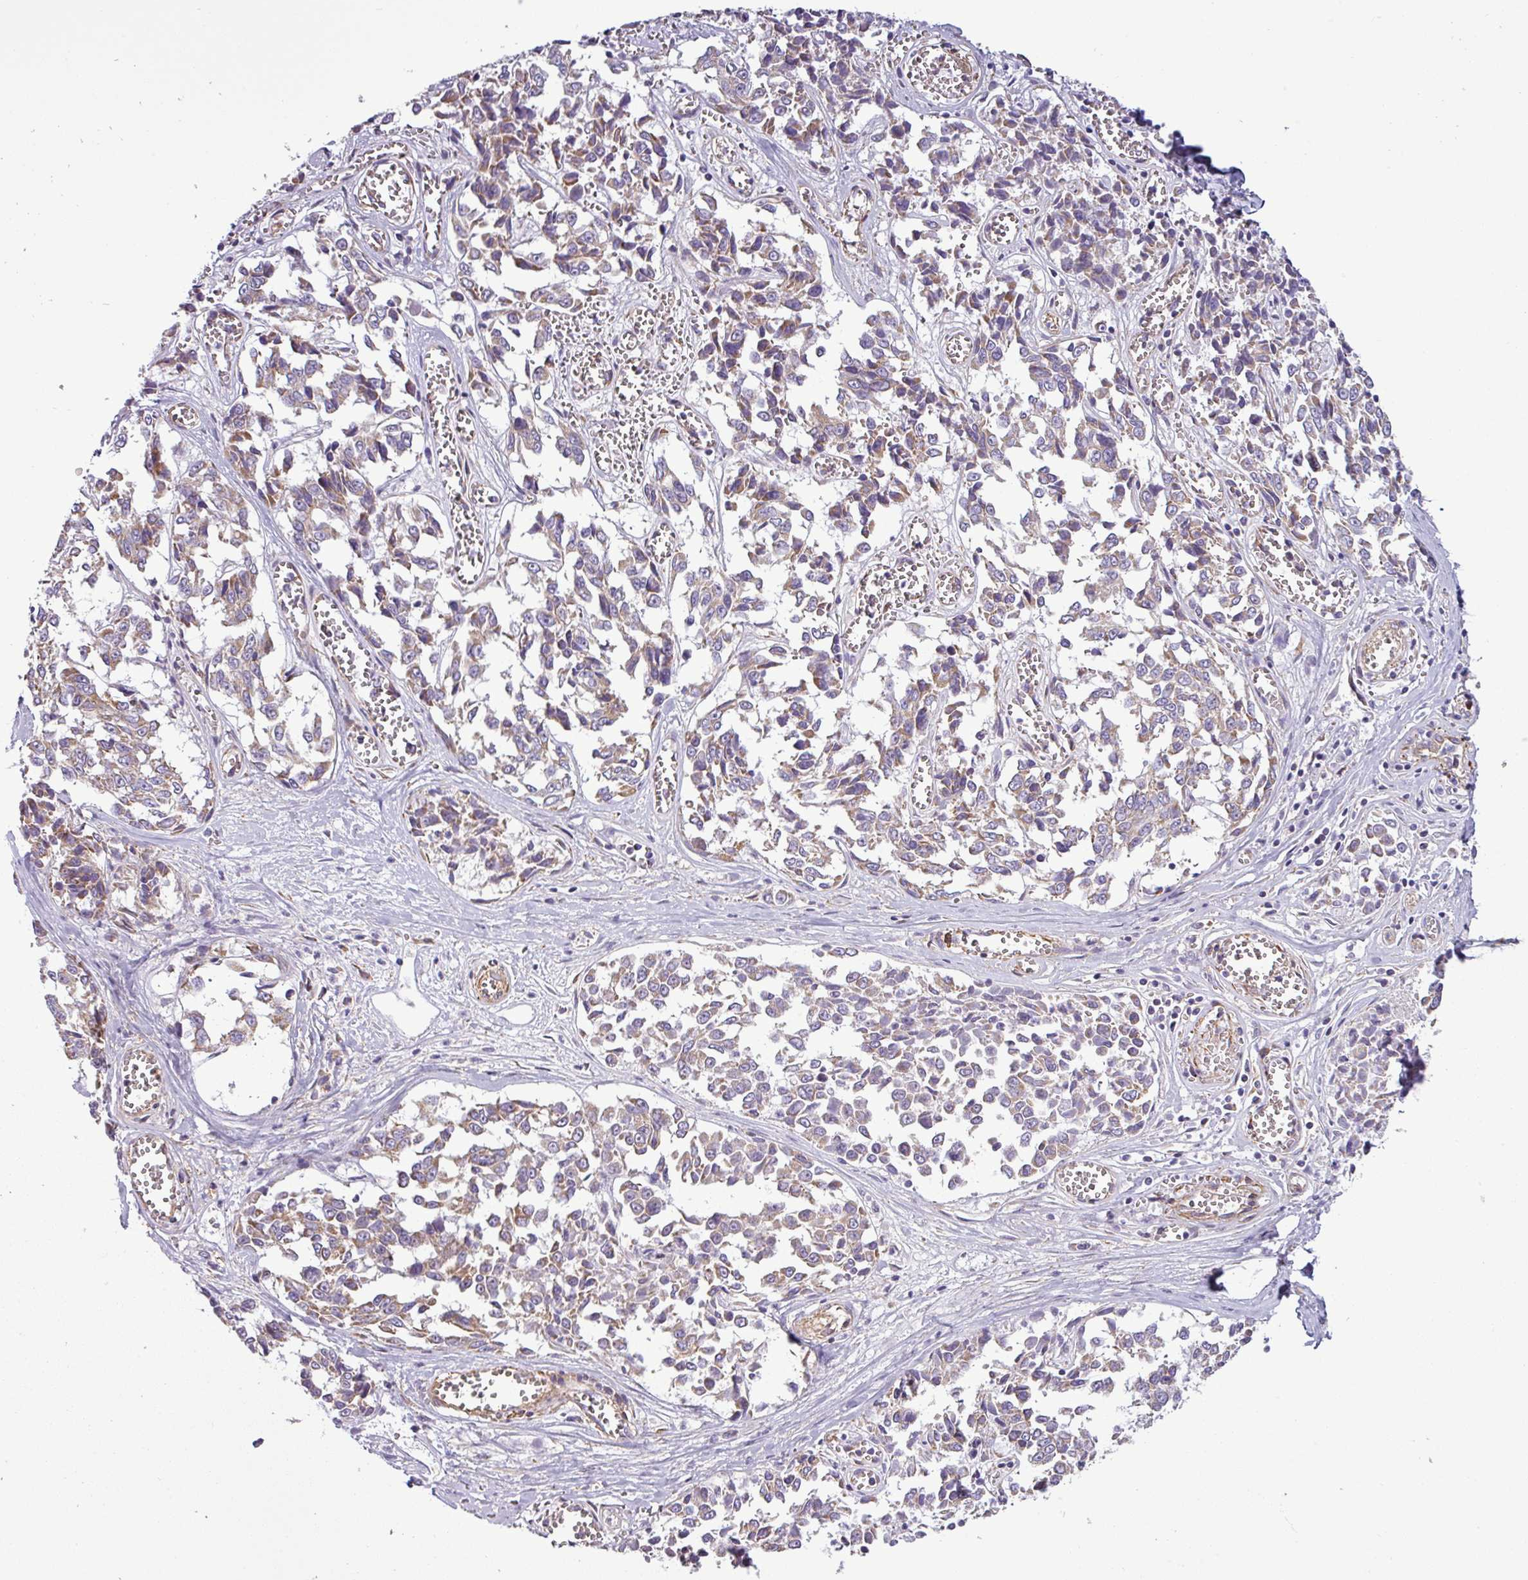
{"staining": {"intensity": "weak", "quantity": "25%-75%", "location": "cytoplasmic/membranous"}, "tissue": "melanoma", "cell_type": "Tumor cells", "image_type": "cancer", "snomed": [{"axis": "morphology", "description": "Malignant melanoma, NOS"}, {"axis": "topography", "description": "Skin"}], "caption": "Immunohistochemistry (IHC) staining of malignant melanoma, which displays low levels of weak cytoplasmic/membranous staining in about 25%-75% of tumor cells indicating weak cytoplasmic/membranous protein staining. The staining was performed using DAB (brown) for protein detection and nuclei were counterstained in hematoxylin (blue).", "gene": "BTN2A2", "patient": {"sex": "female", "age": 64}}